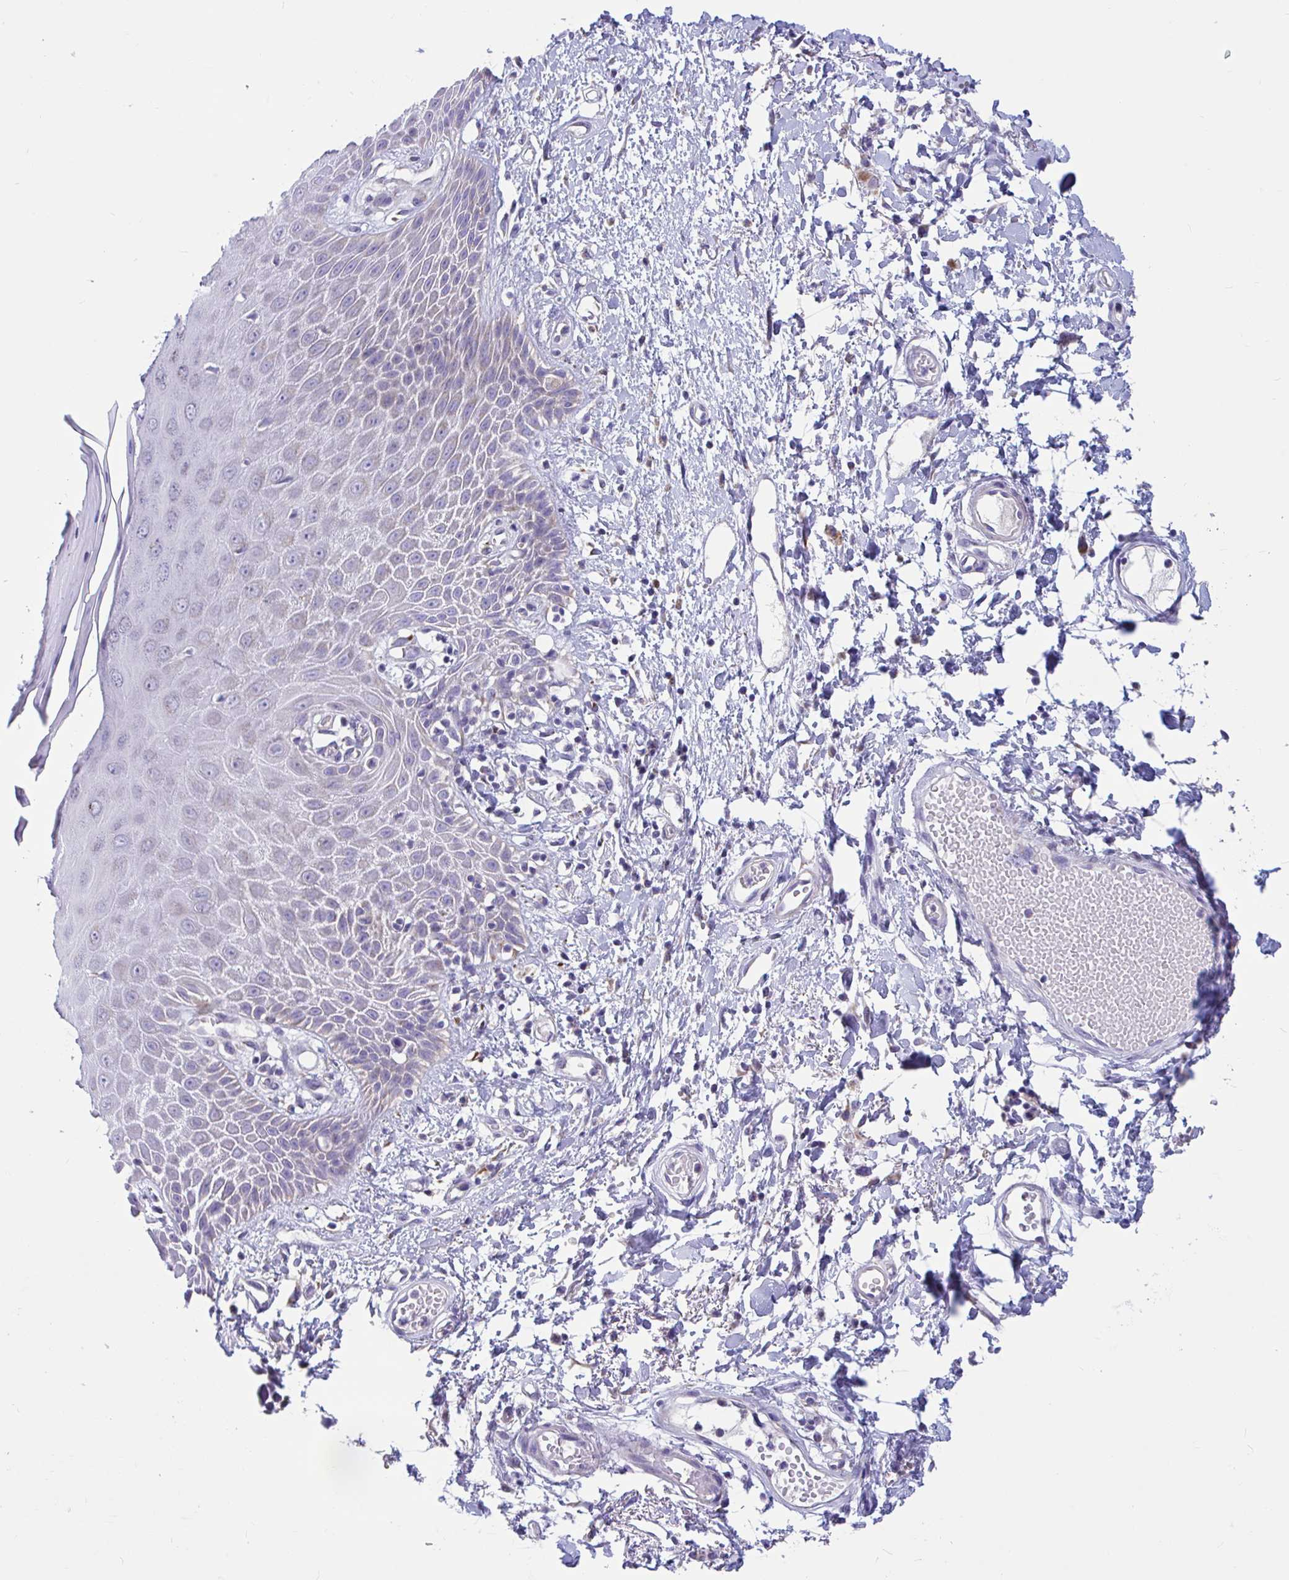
{"staining": {"intensity": "moderate", "quantity": "25%-75%", "location": "cytoplasmic/membranous"}, "tissue": "skin", "cell_type": "Epidermal cells", "image_type": "normal", "snomed": [{"axis": "morphology", "description": "Normal tissue, NOS"}, {"axis": "topography", "description": "Anal"}, {"axis": "topography", "description": "Peripheral nerve tissue"}], "caption": "Skin stained with DAB IHC reveals medium levels of moderate cytoplasmic/membranous staining in about 25%-75% of epidermal cells.", "gene": "OR13A1", "patient": {"sex": "male", "age": 78}}